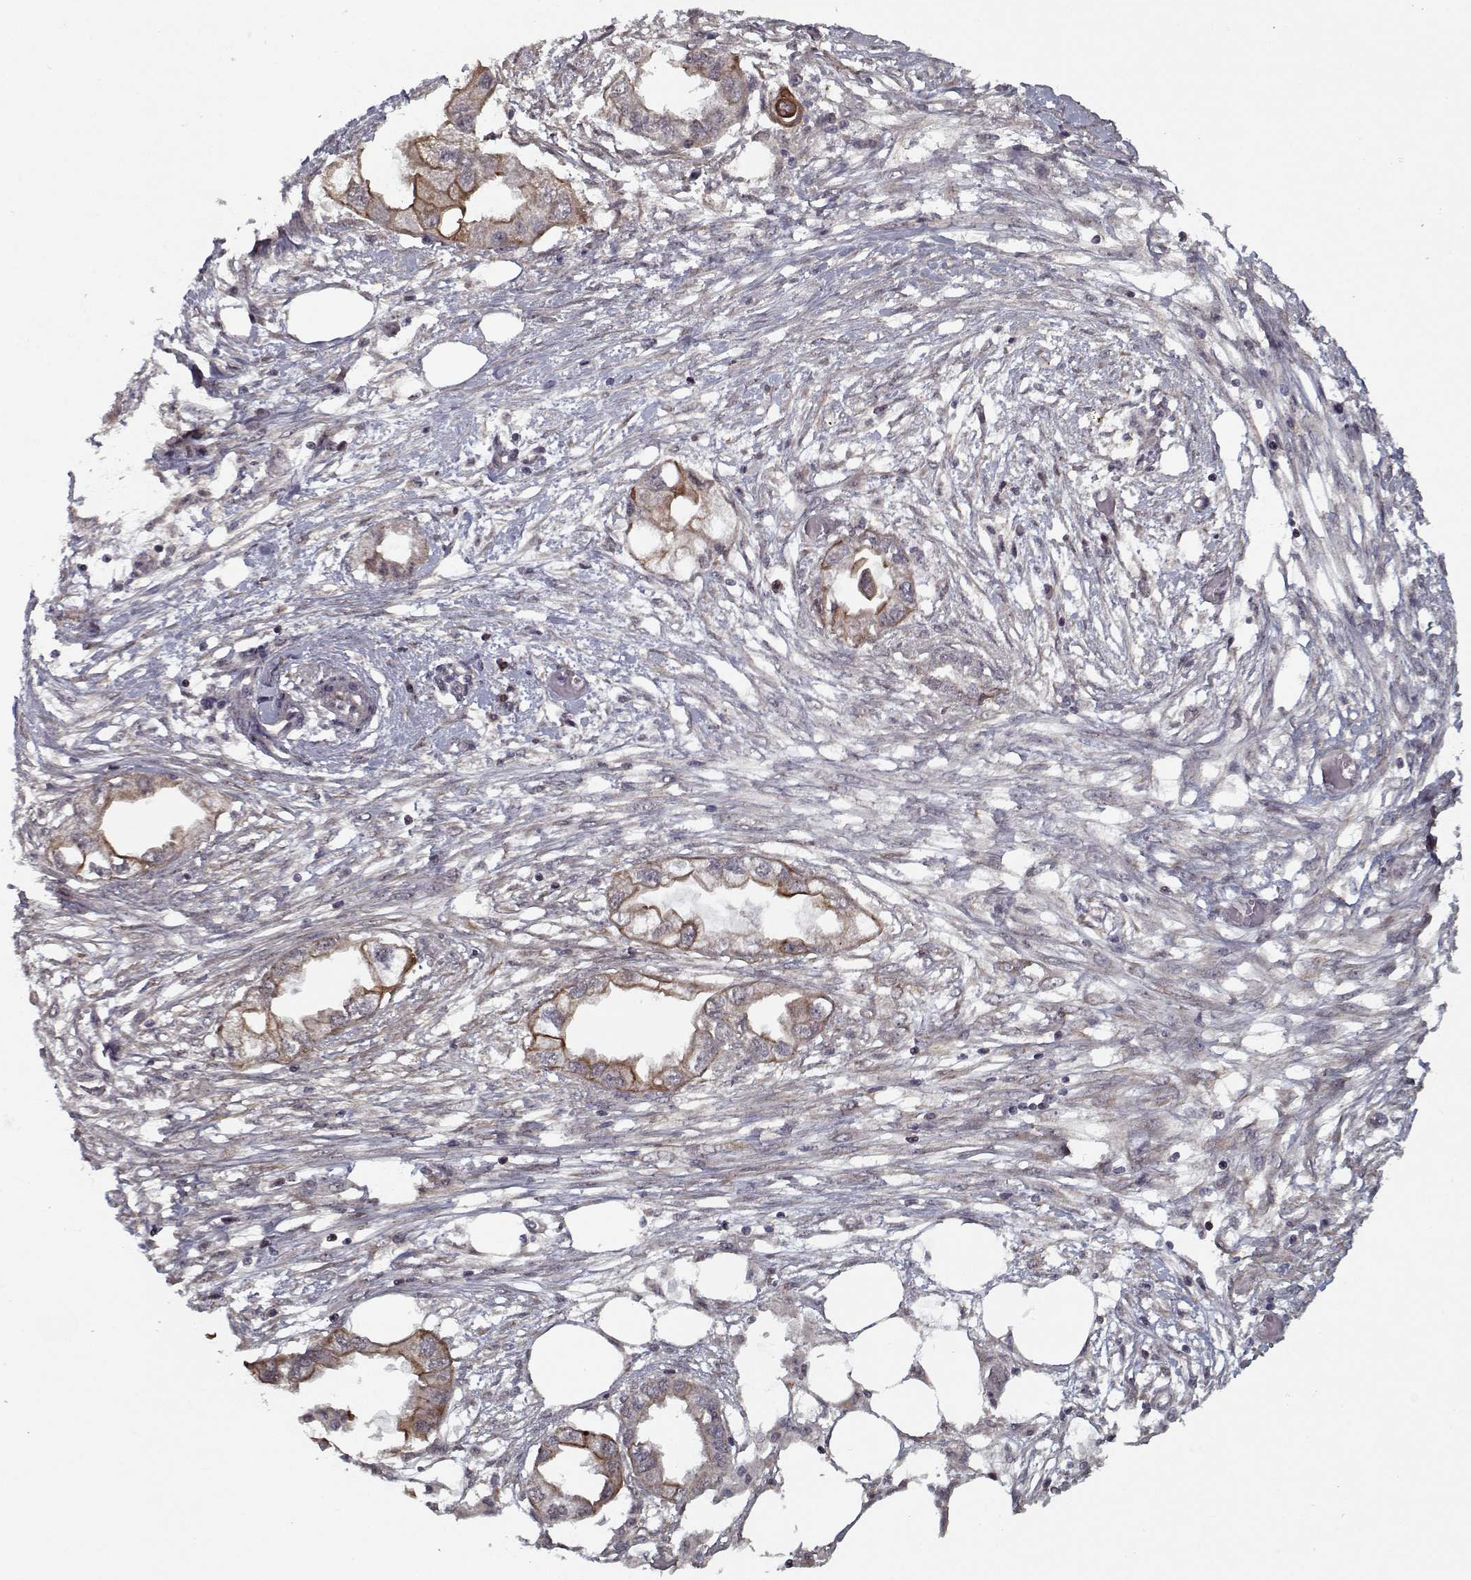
{"staining": {"intensity": "moderate", "quantity": ">75%", "location": "cytoplasmic/membranous"}, "tissue": "endometrial cancer", "cell_type": "Tumor cells", "image_type": "cancer", "snomed": [{"axis": "morphology", "description": "Adenocarcinoma, NOS"}, {"axis": "morphology", "description": "Adenocarcinoma, metastatic, NOS"}, {"axis": "topography", "description": "Adipose tissue"}, {"axis": "topography", "description": "Endometrium"}], "caption": "Endometrial metastatic adenocarcinoma stained with a protein marker shows moderate staining in tumor cells.", "gene": "NLK", "patient": {"sex": "female", "age": 67}}